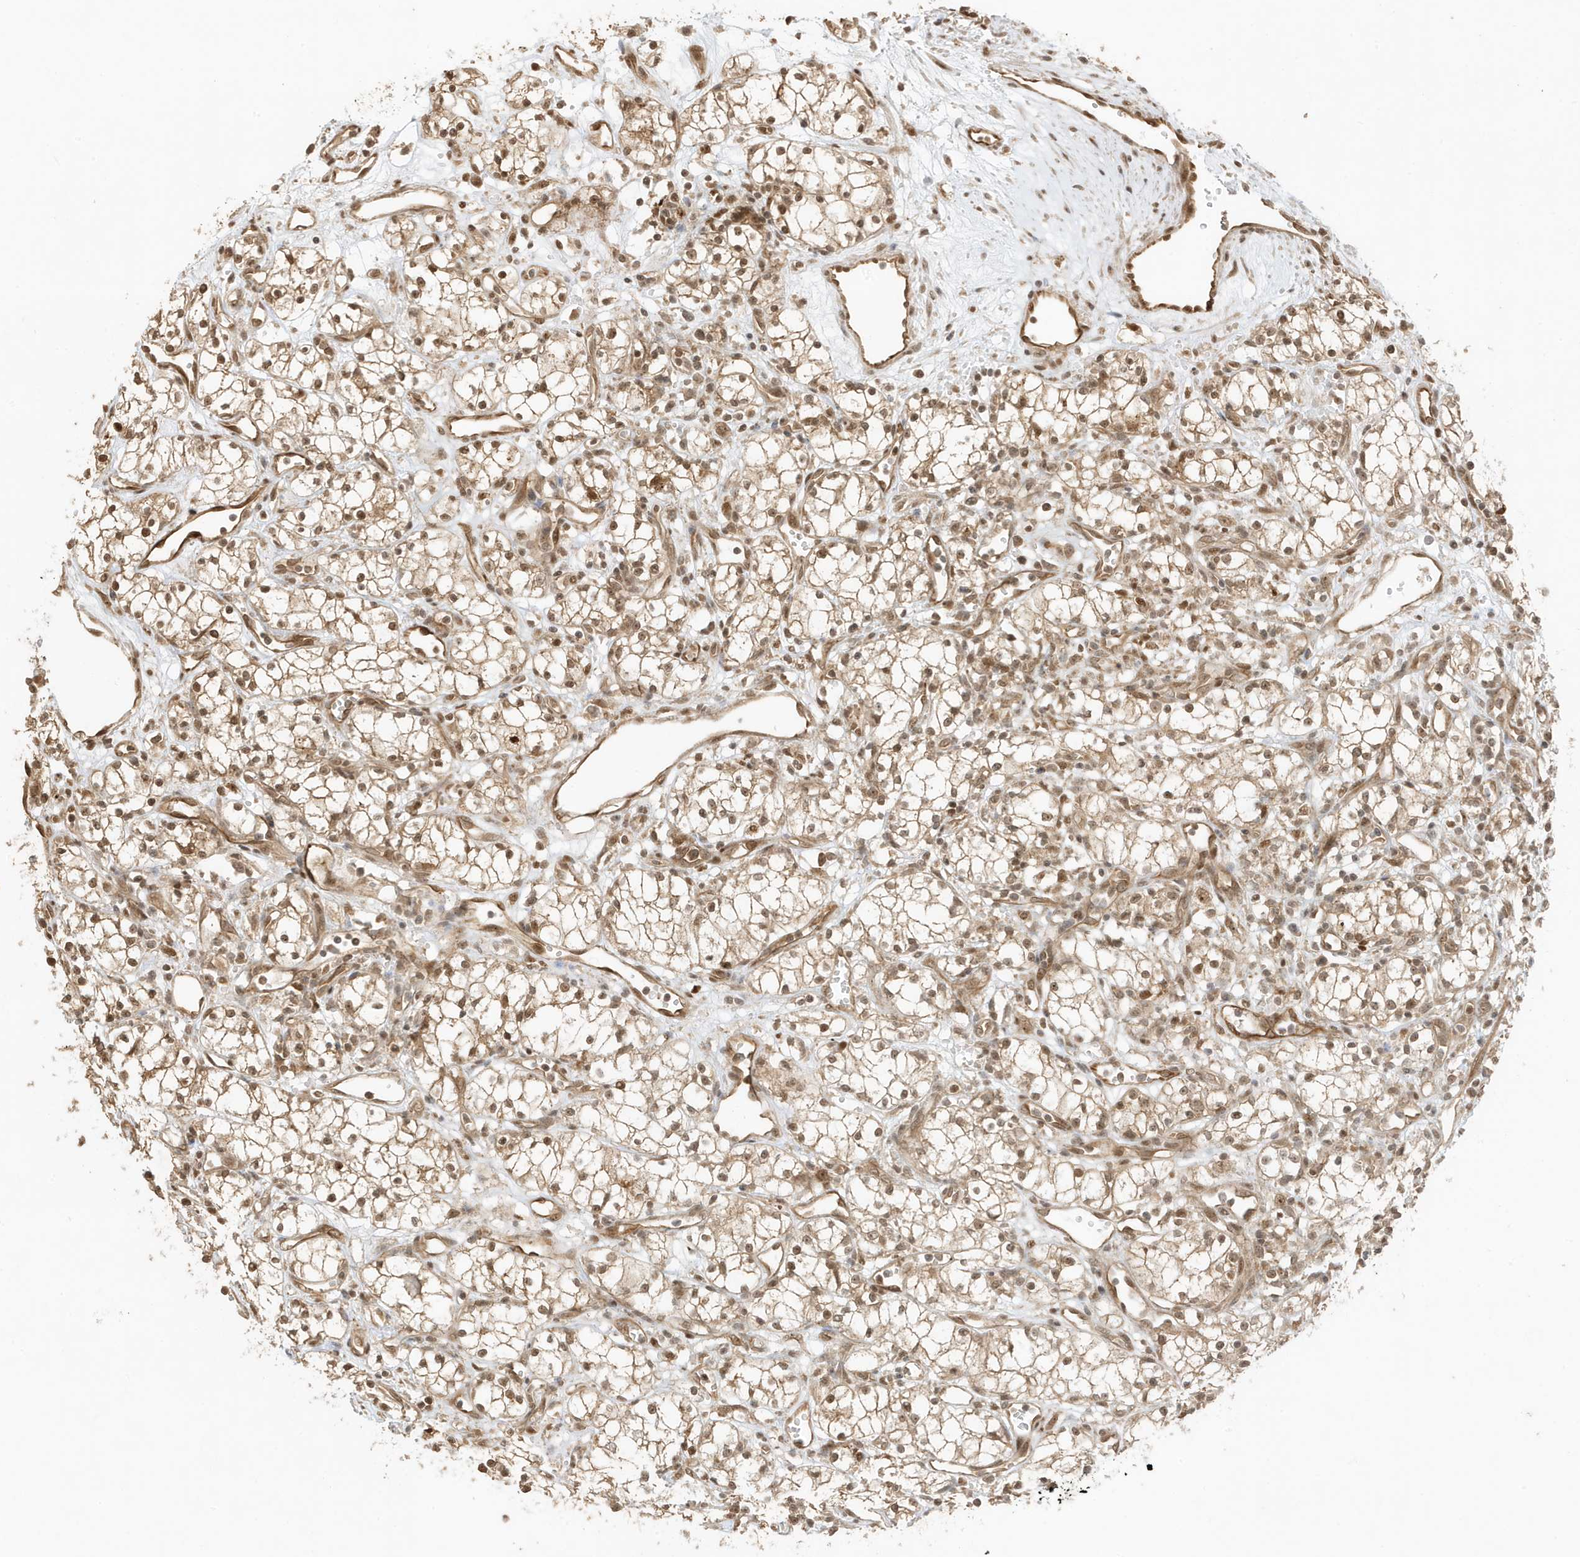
{"staining": {"intensity": "moderate", "quantity": ">75%", "location": "cytoplasmic/membranous,nuclear"}, "tissue": "renal cancer", "cell_type": "Tumor cells", "image_type": "cancer", "snomed": [{"axis": "morphology", "description": "Adenocarcinoma, NOS"}, {"axis": "topography", "description": "Kidney"}], "caption": "About >75% of tumor cells in human renal adenocarcinoma exhibit moderate cytoplasmic/membranous and nuclear protein expression as visualized by brown immunohistochemical staining.", "gene": "ZBTB41", "patient": {"sex": "male", "age": 59}}